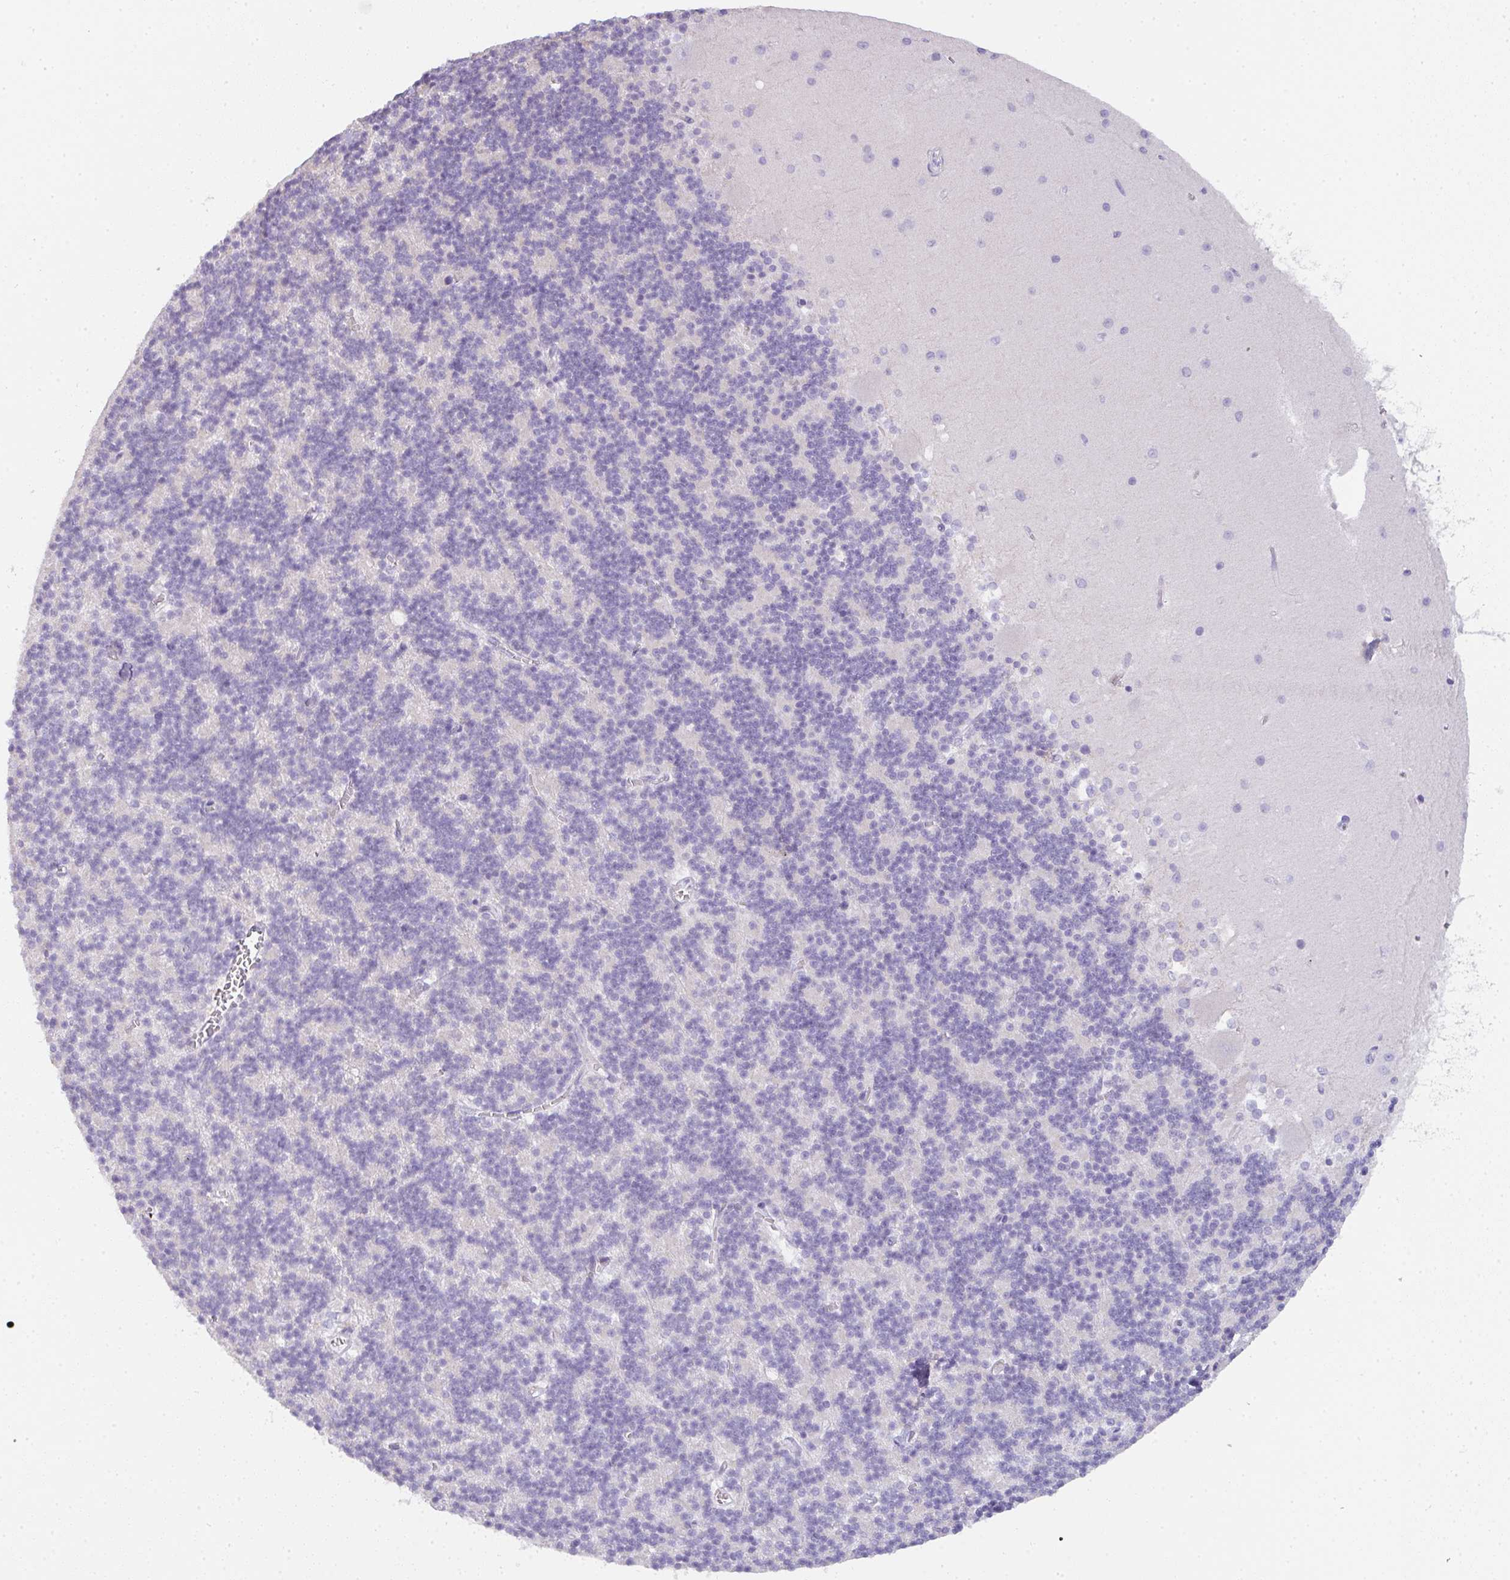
{"staining": {"intensity": "negative", "quantity": "none", "location": "none"}, "tissue": "cerebellum", "cell_type": "Cells in granular layer", "image_type": "normal", "snomed": [{"axis": "morphology", "description": "Normal tissue, NOS"}, {"axis": "topography", "description": "Cerebellum"}], "caption": "Histopathology image shows no protein staining in cells in granular layer of normal cerebellum.", "gene": "CACNA1S", "patient": {"sex": "male", "age": 54}}